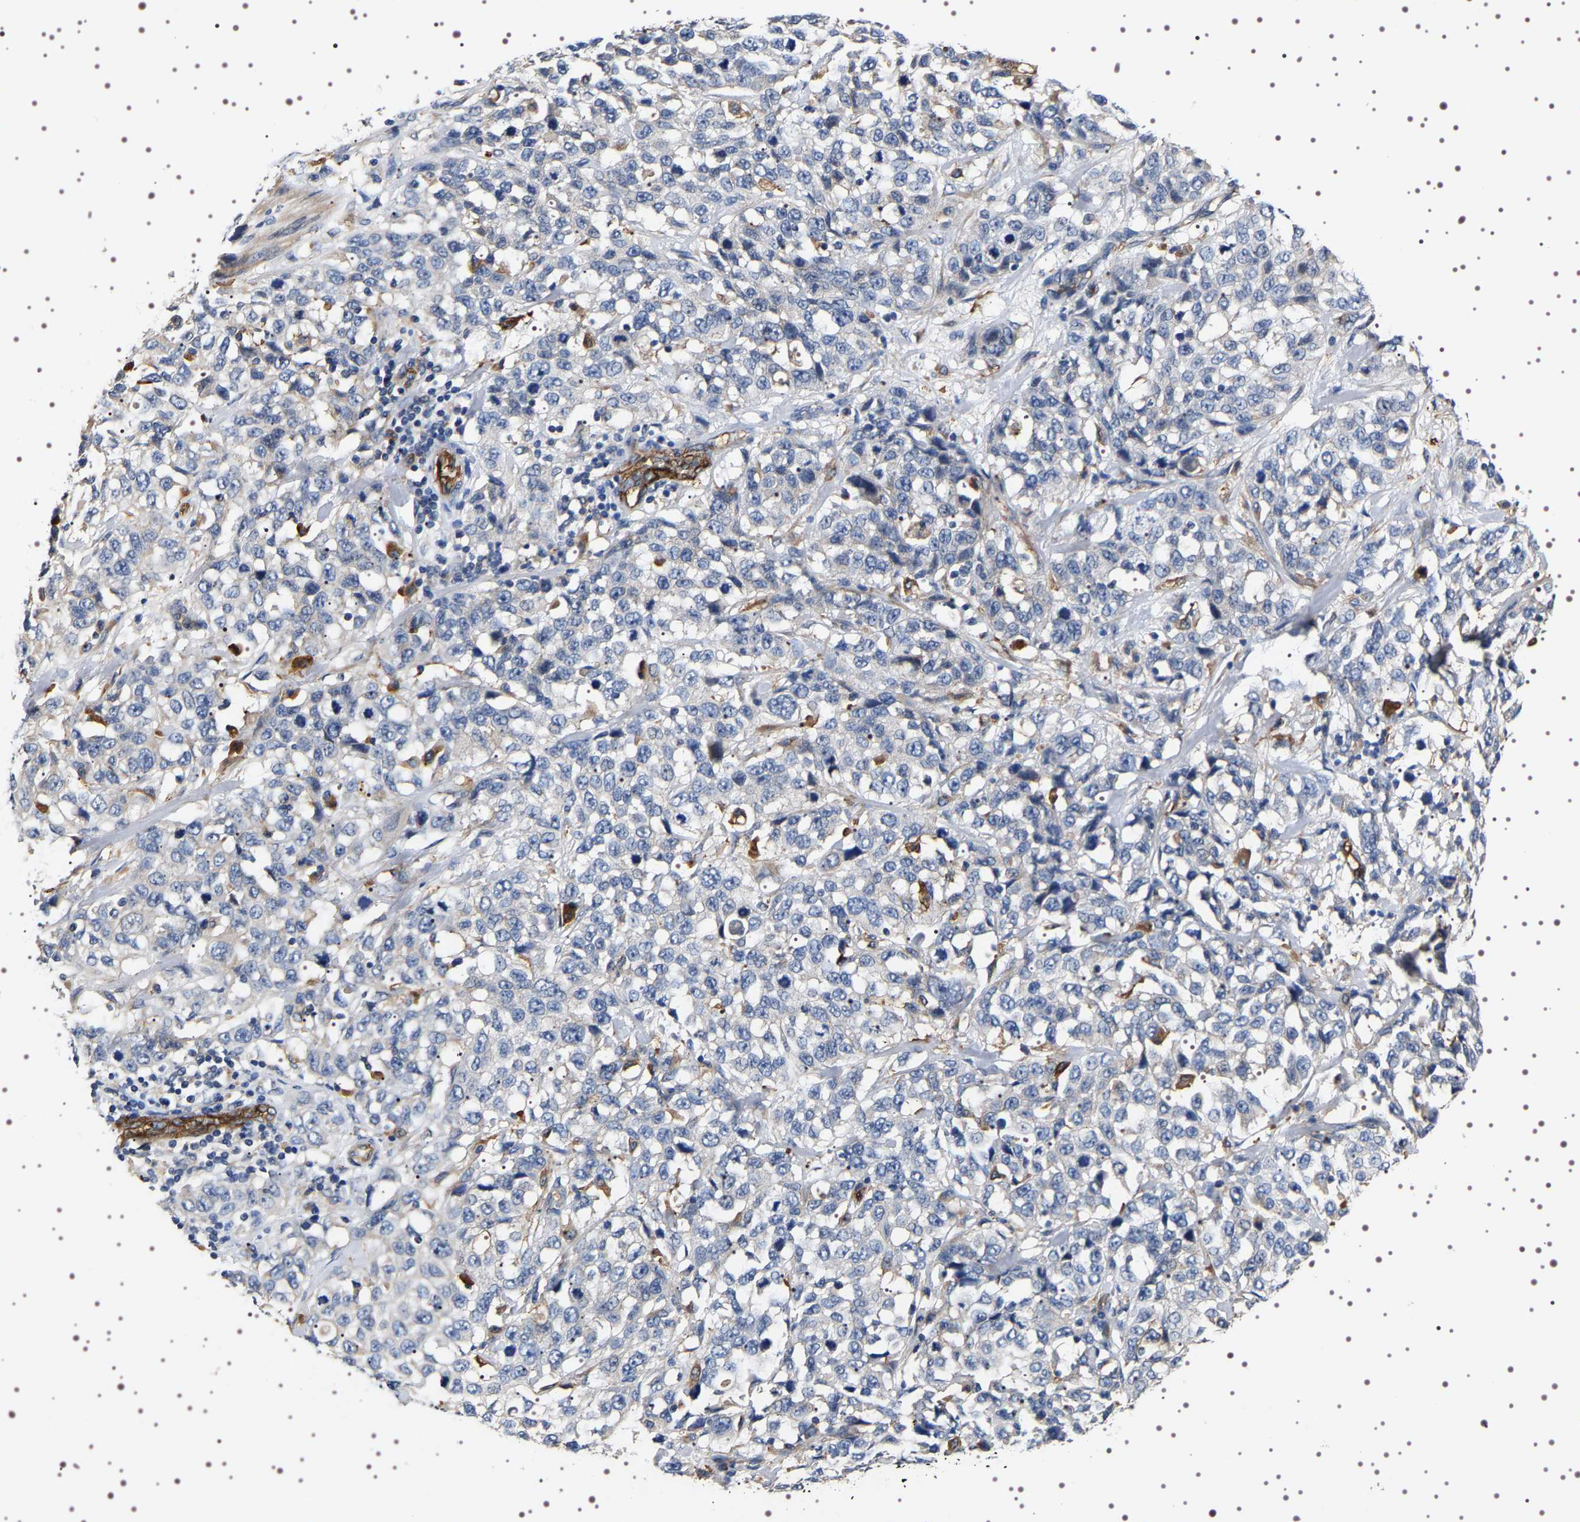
{"staining": {"intensity": "negative", "quantity": "none", "location": "none"}, "tissue": "stomach cancer", "cell_type": "Tumor cells", "image_type": "cancer", "snomed": [{"axis": "morphology", "description": "Normal tissue, NOS"}, {"axis": "morphology", "description": "Adenocarcinoma, NOS"}, {"axis": "topography", "description": "Stomach"}], "caption": "Immunohistochemistry micrograph of neoplastic tissue: adenocarcinoma (stomach) stained with DAB (3,3'-diaminobenzidine) exhibits no significant protein positivity in tumor cells.", "gene": "ALPL", "patient": {"sex": "male", "age": 48}}